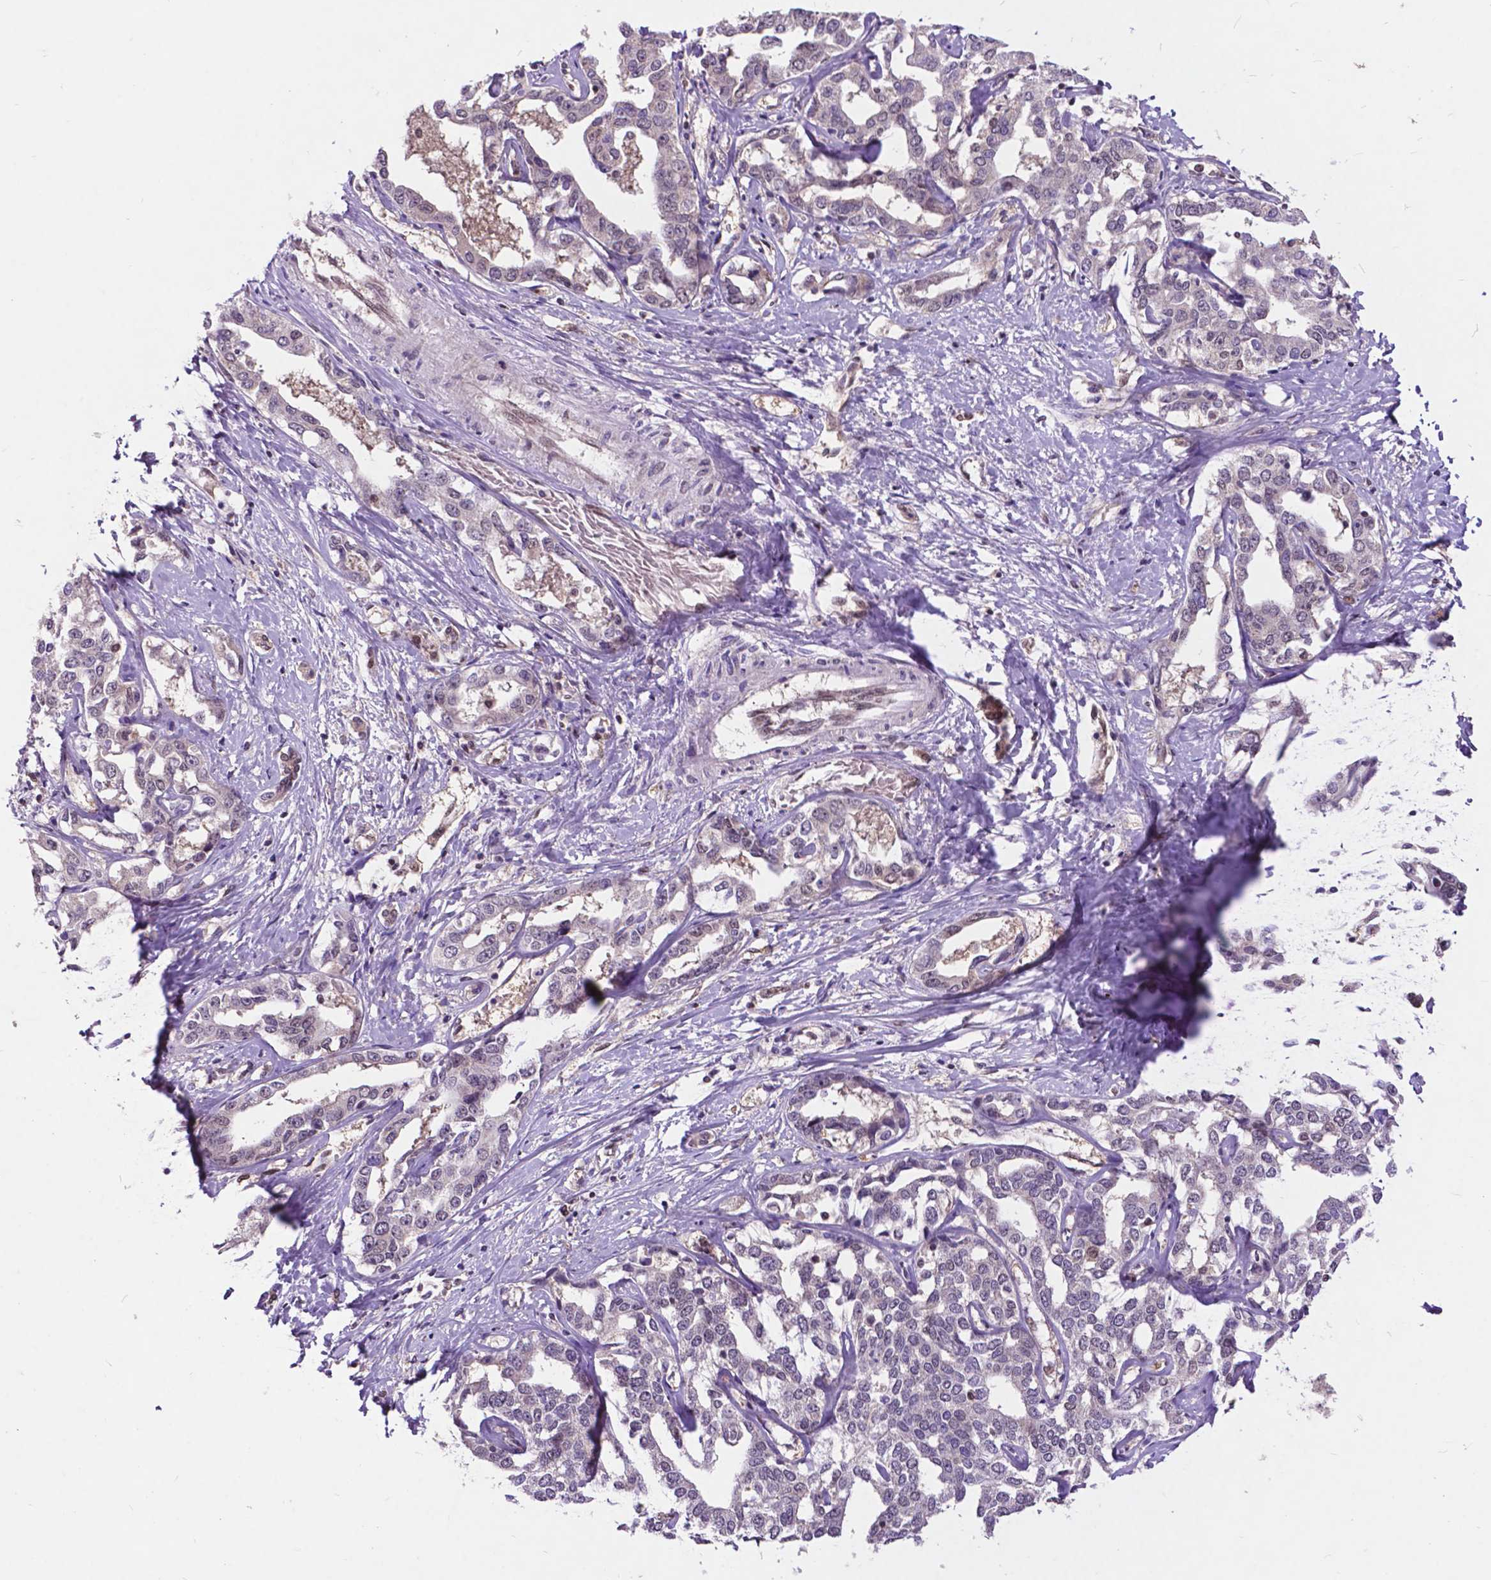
{"staining": {"intensity": "negative", "quantity": "none", "location": "none"}, "tissue": "liver cancer", "cell_type": "Tumor cells", "image_type": "cancer", "snomed": [{"axis": "morphology", "description": "Cholangiocarcinoma"}, {"axis": "topography", "description": "Liver"}], "caption": "IHC of cholangiocarcinoma (liver) reveals no staining in tumor cells.", "gene": "FAF1", "patient": {"sex": "male", "age": 59}}